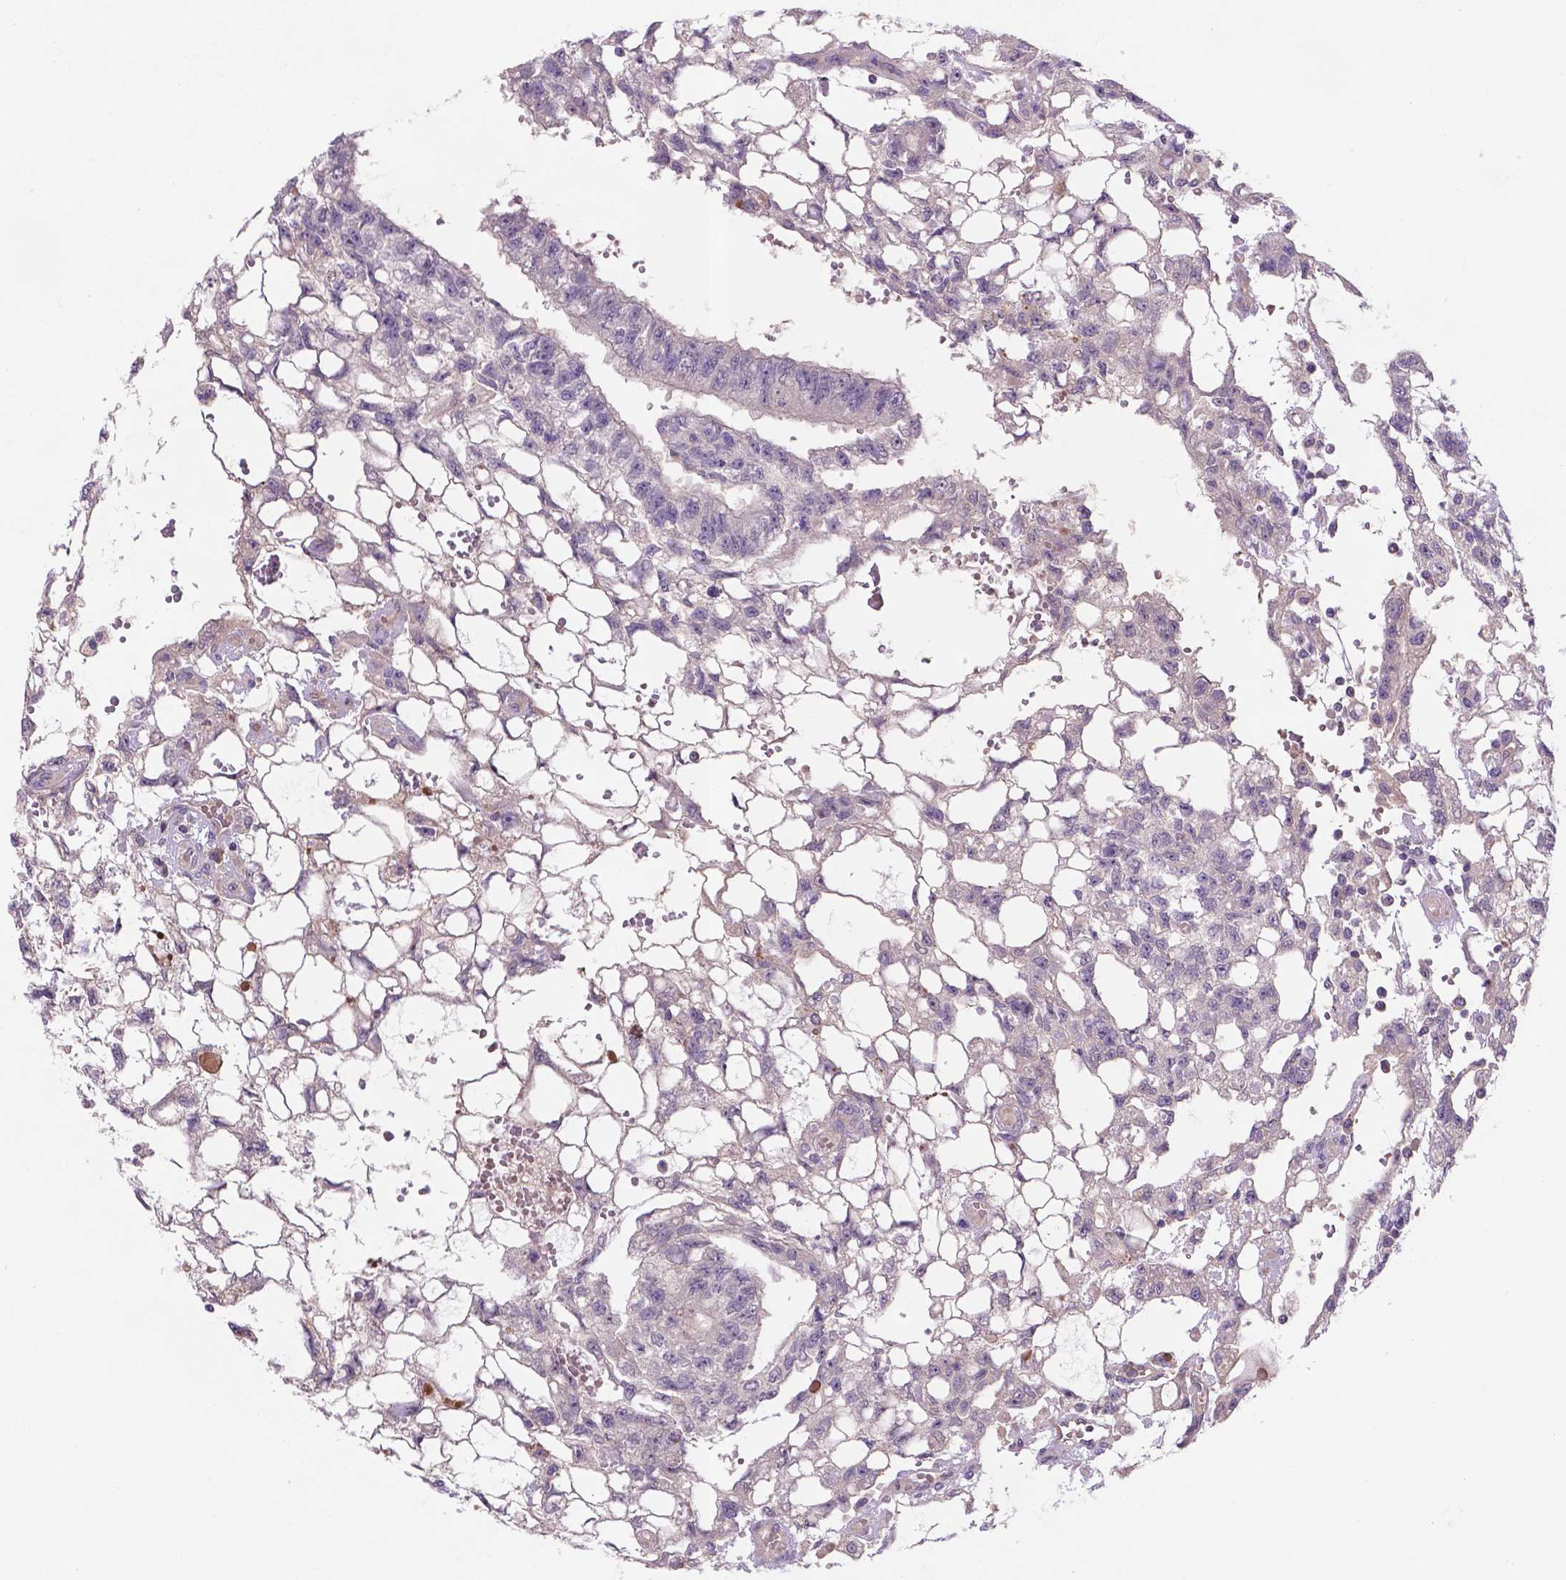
{"staining": {"intensity": "negative", "quantity": "none", "location": "none"}, "tissue": "testis cancer", "cell_type": "Tumor cells", "image_type": "cancer", "snomed": [{"axis": "morphology", "description": "Carcinoma, Embryonal, NOS"}, {"axis": "topography", "description": "Testis"}], "caption": "Immunohistochemistry (IHC) of human testis cancer exhibits no positivity in tumor cells. The staining is performed using DAB (3,3'-diaminobenzidine) brown chromogen with nuclei counter-stained in using hematoxylin.", "gene": "TM4SF20", "patient": {"sex": "male", "age": 32}}